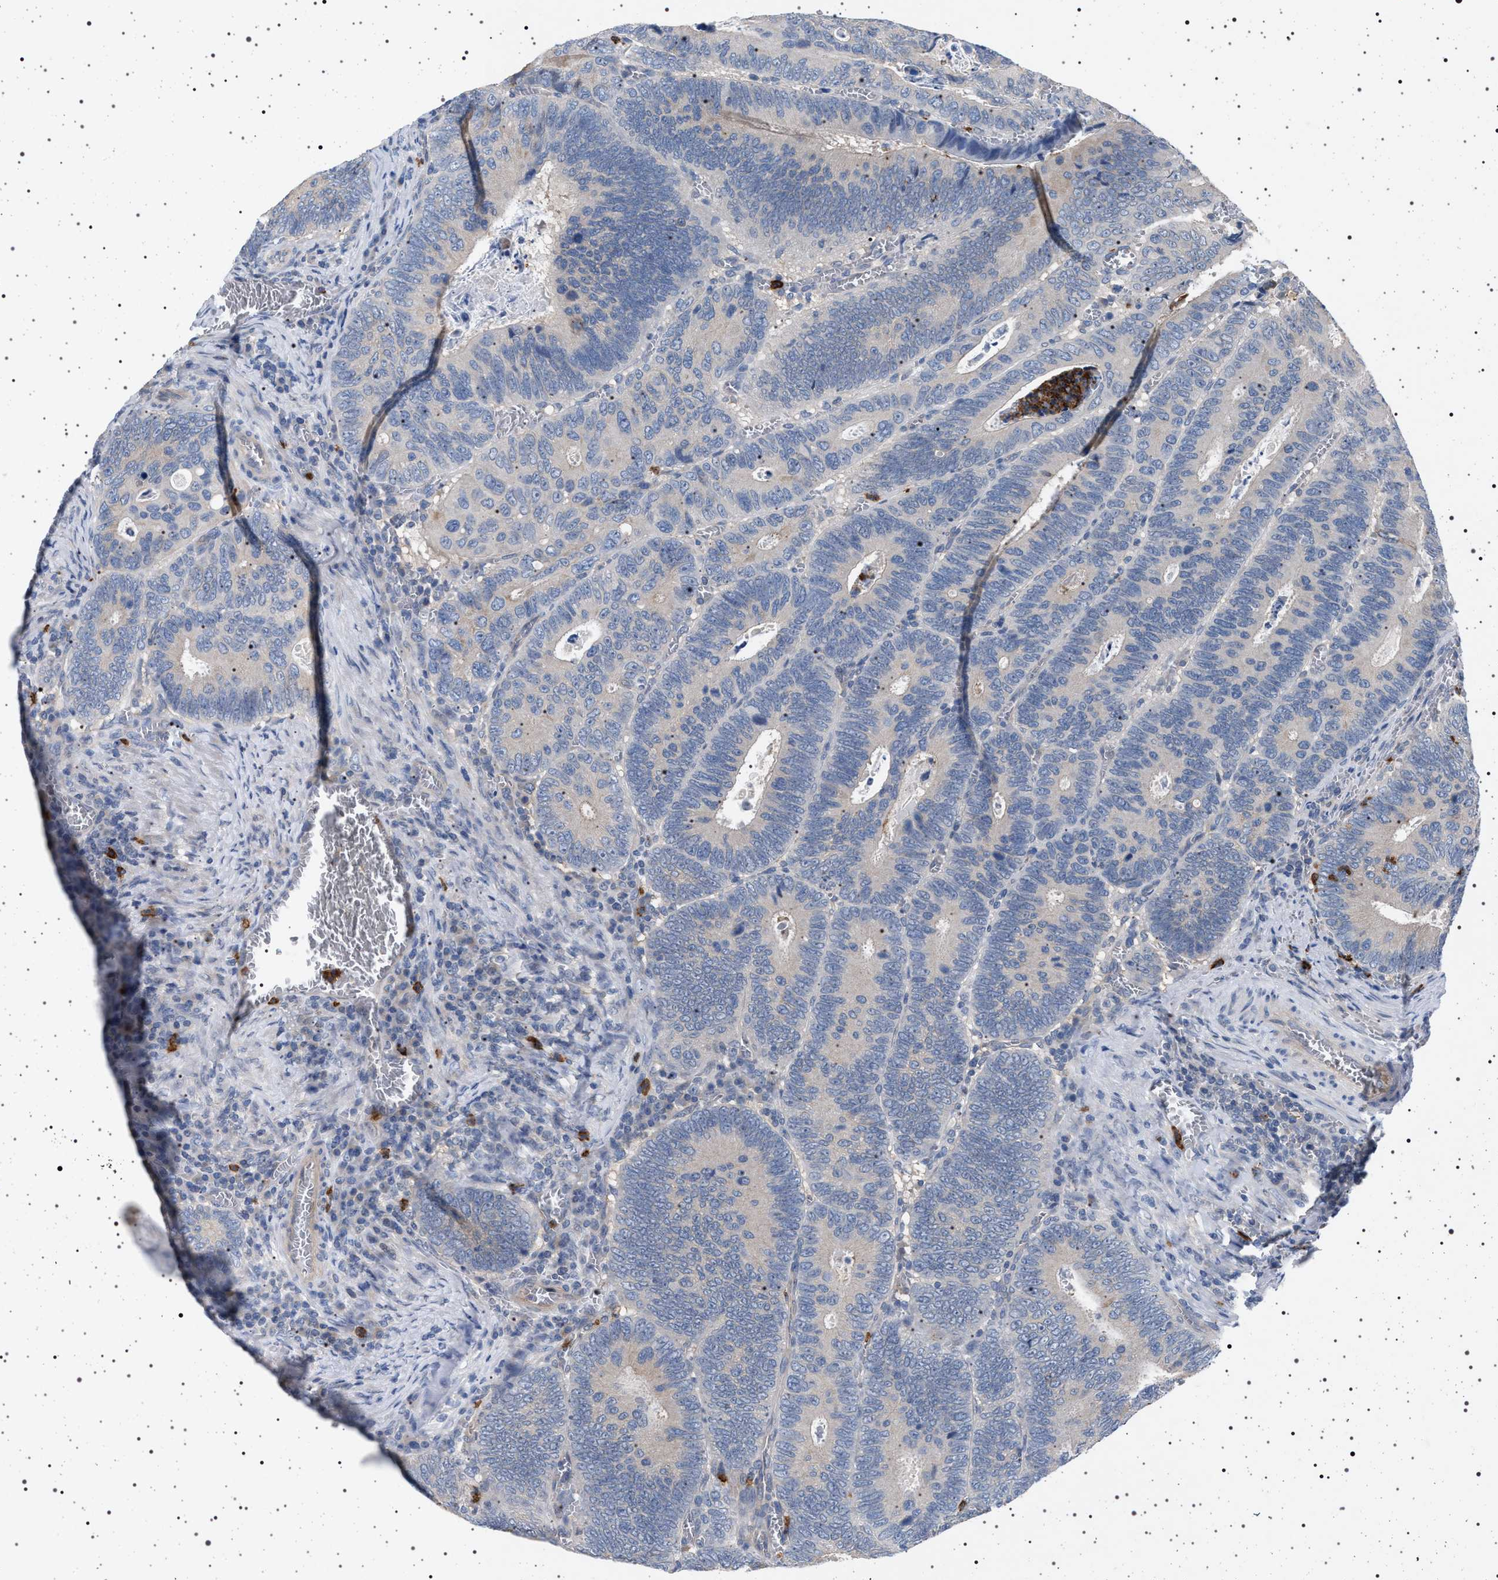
{"staining": {"intensity": "negative", "quantity": "none", "location": "none"}, "tissue": "colorectal cancer", "cell_type": "Tumor cells", "image_type": "cancer", "snomed": [{"axis": "morphology", "description": "Inflammation, NOS"}, {"axis": "morphology", "description": "Adenocarcinoma, NOS"}, {"axis": "topography", "description": "Colon"}], "caption": "High magnification brightfield microscopy of colorectal cancer (adenocarcinoma) stained with DAB (3,3'-diaminobenzidine) (brown) and counterstained with hematoxylin (blue): tumor cells show no significant staining.", "gene": "NAT9", "patient": {"sex": "male", "age": 72}}